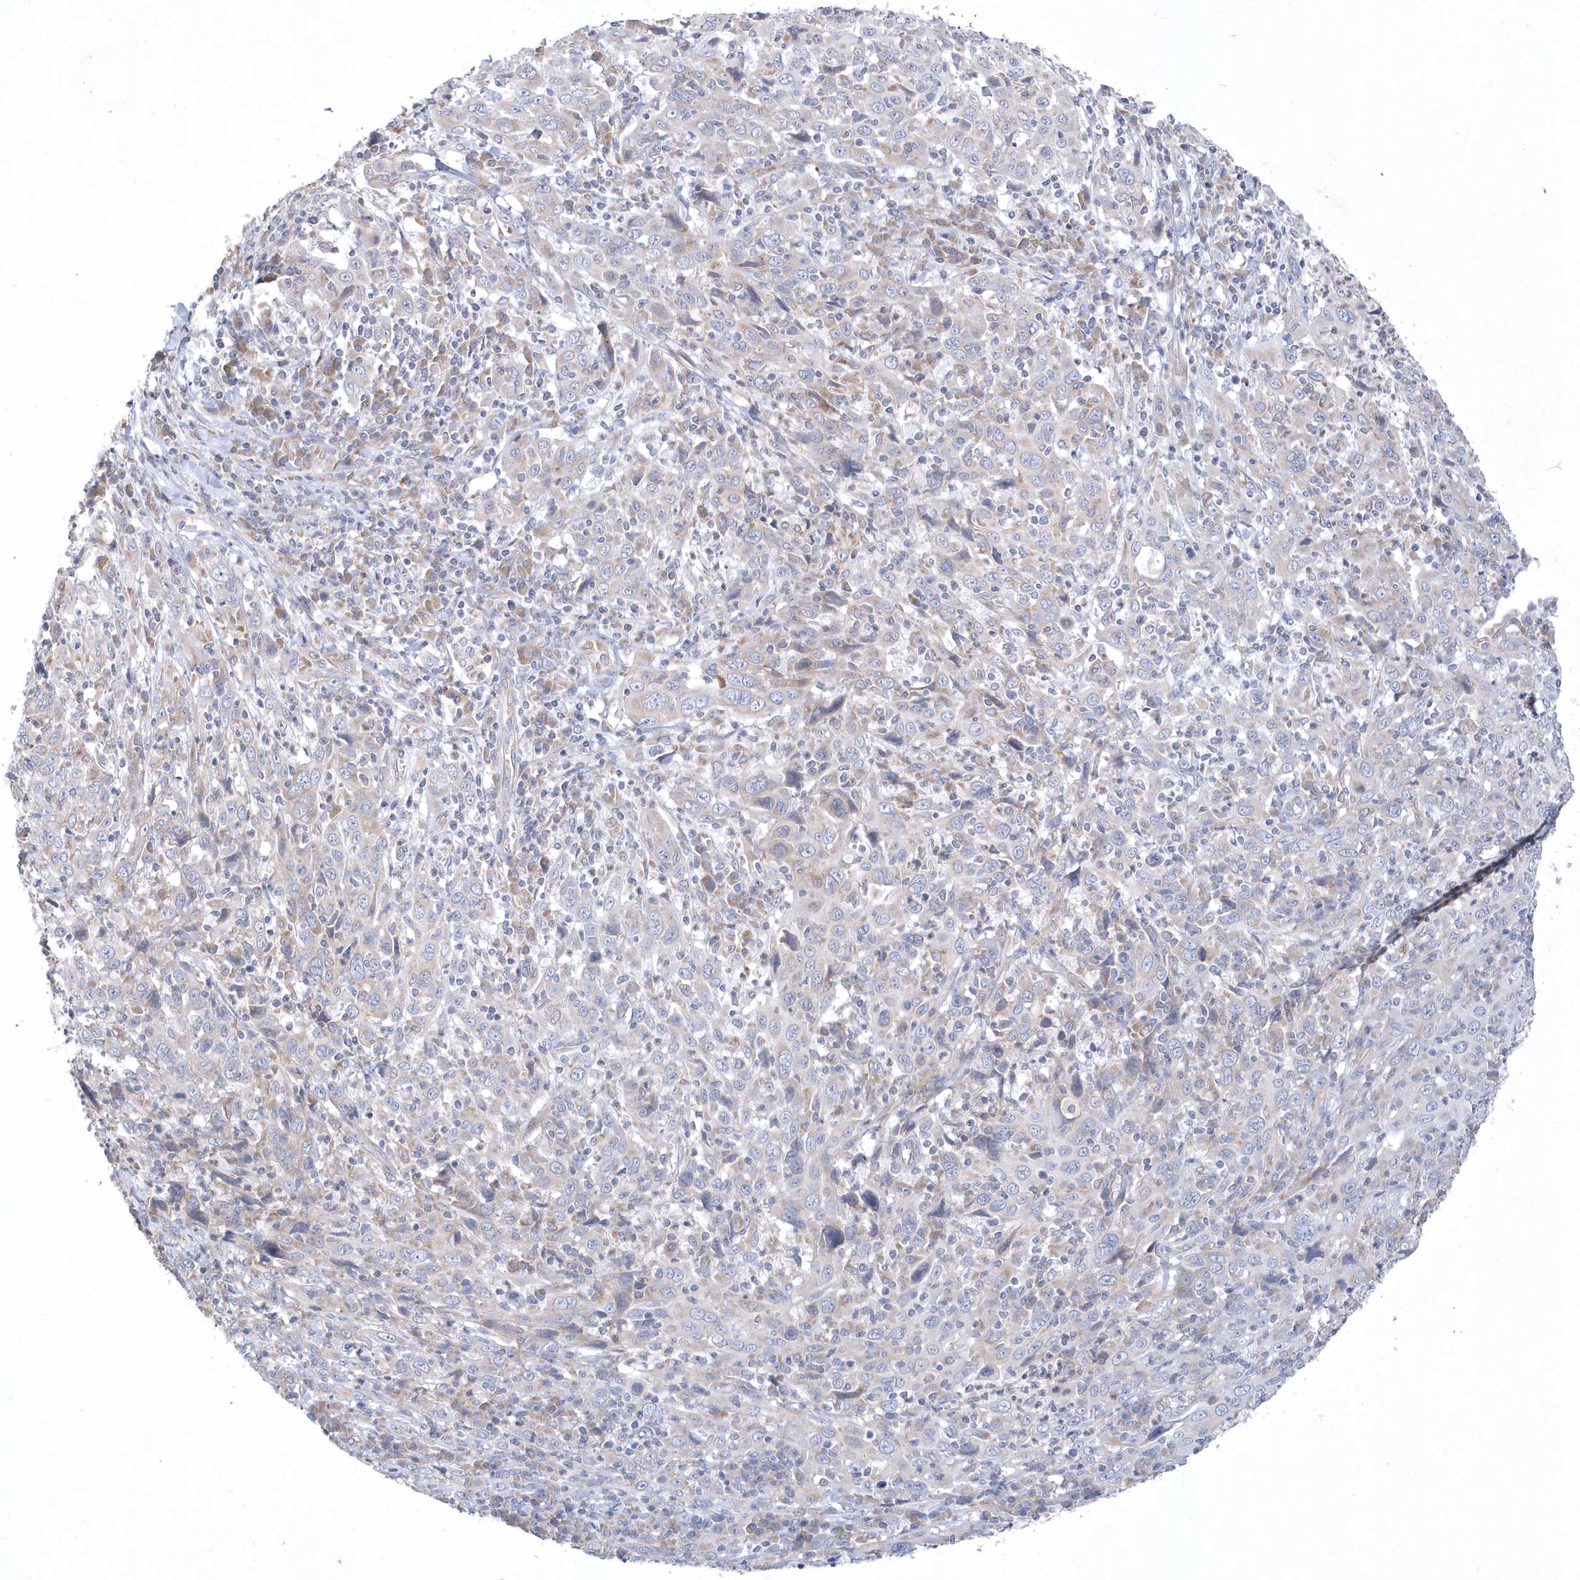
{"staining": {"intensity": "weak", "quantity": "<25%", "location": "cytoplasmic/membranous"}, "tissue": "cervical cancer", "cell_type": "Tumor cells", "image_type": "cancer", "snomed": [{"axis": "morphology", "description": "Squamous cell carcinoma, NOS"}, {"axis": "topography", "description": "Cervix"}], "caption": "An image of human cervical squamous cell carcinoma is negative for staining in tumor cells.", "gene": "DGAT1", "patient": {"sex": "female", "age": 46}}